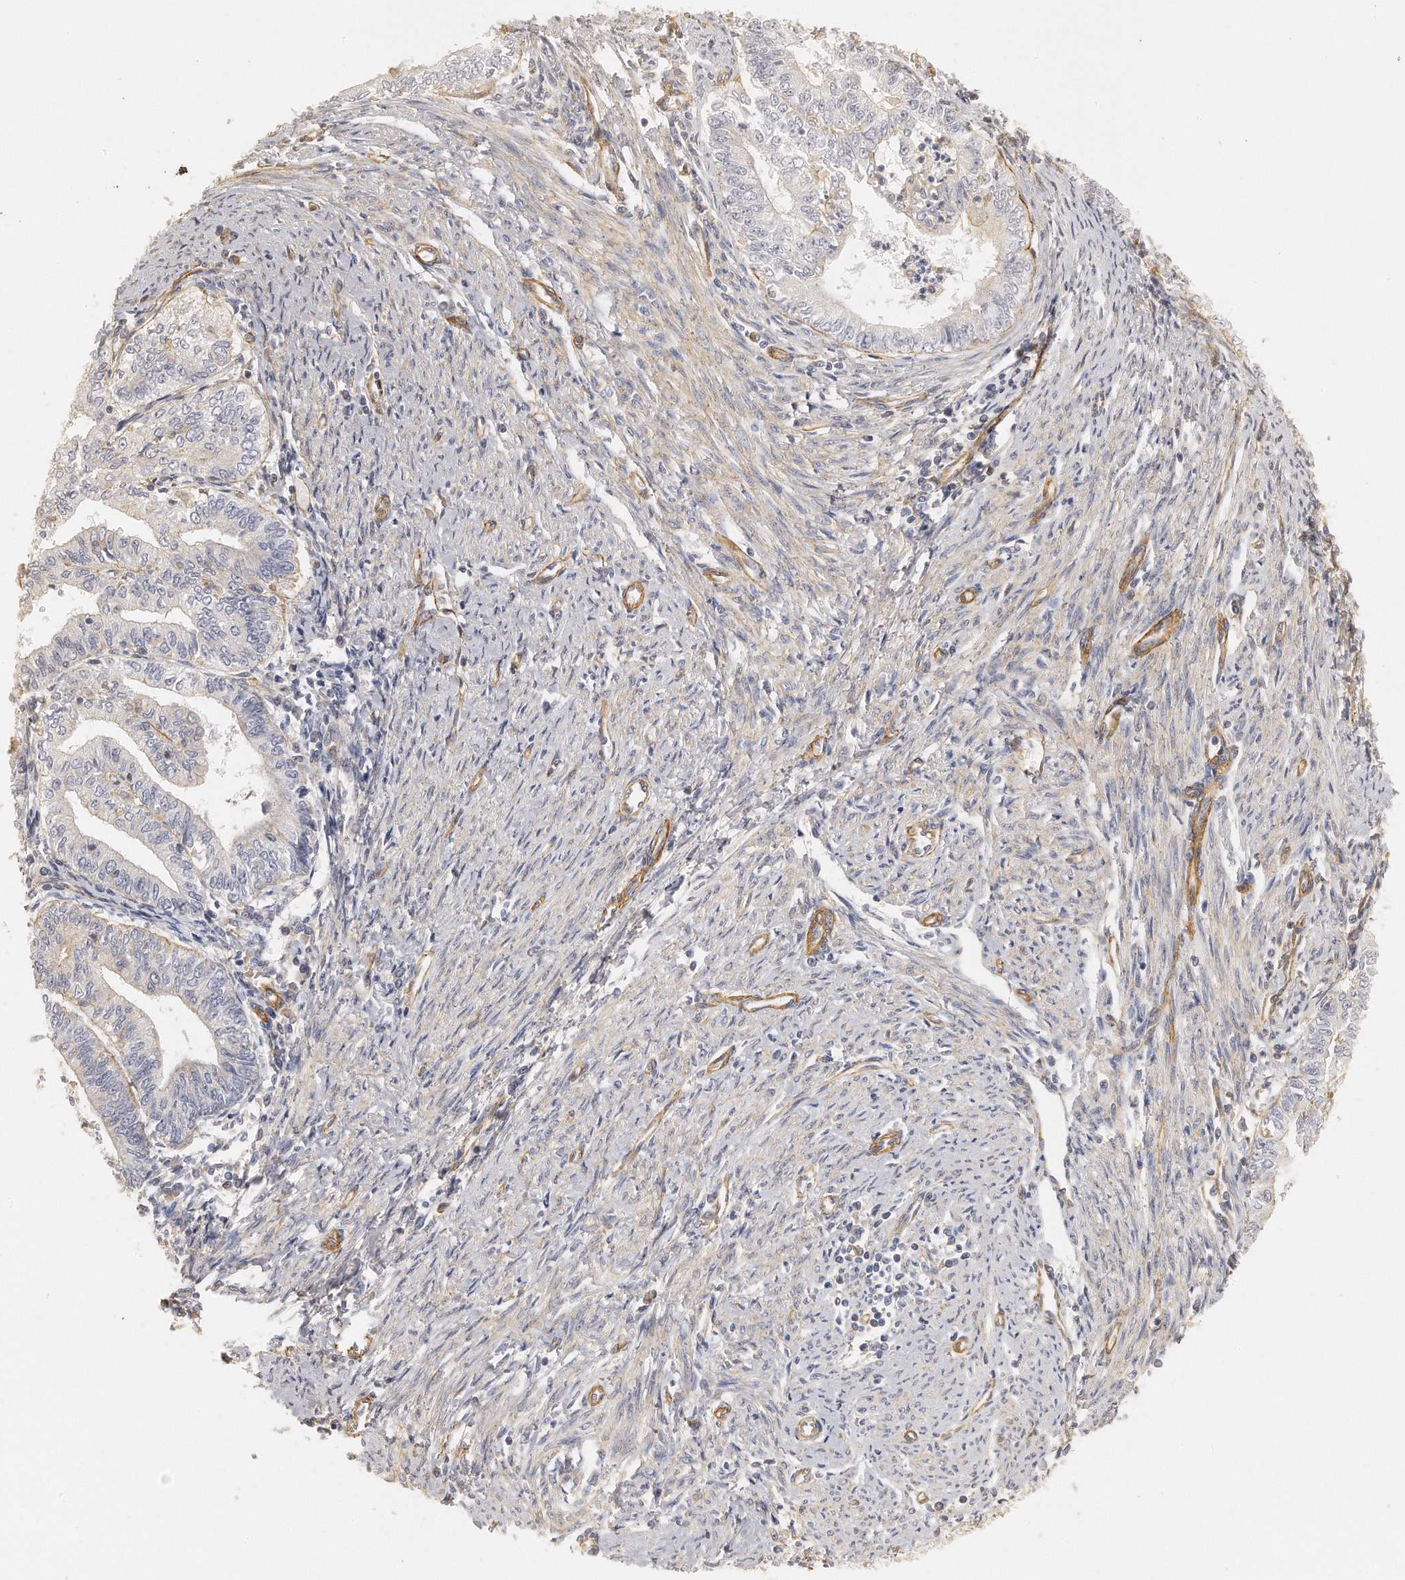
{"staining": {"intensity": "negative", "quantity": "none", "location": "none"}, "tissue": "endometrial cancer", "cell_type": "Tumor cells", "image_type": "cancer", "snomed": [{"axis": "morphology", "description": "Adenocarcinoma, NOS"}, {"axis": "topography", "description": "Endometrium"}], "caption": "High power microscopy micrograph of an immunohistochemistry (IHC) histopathology image of endometrial cancer, revealing no significant positivity in tumor cells.", "gene": "CHST7", "patient": {"sex": "female", "age": 66}}